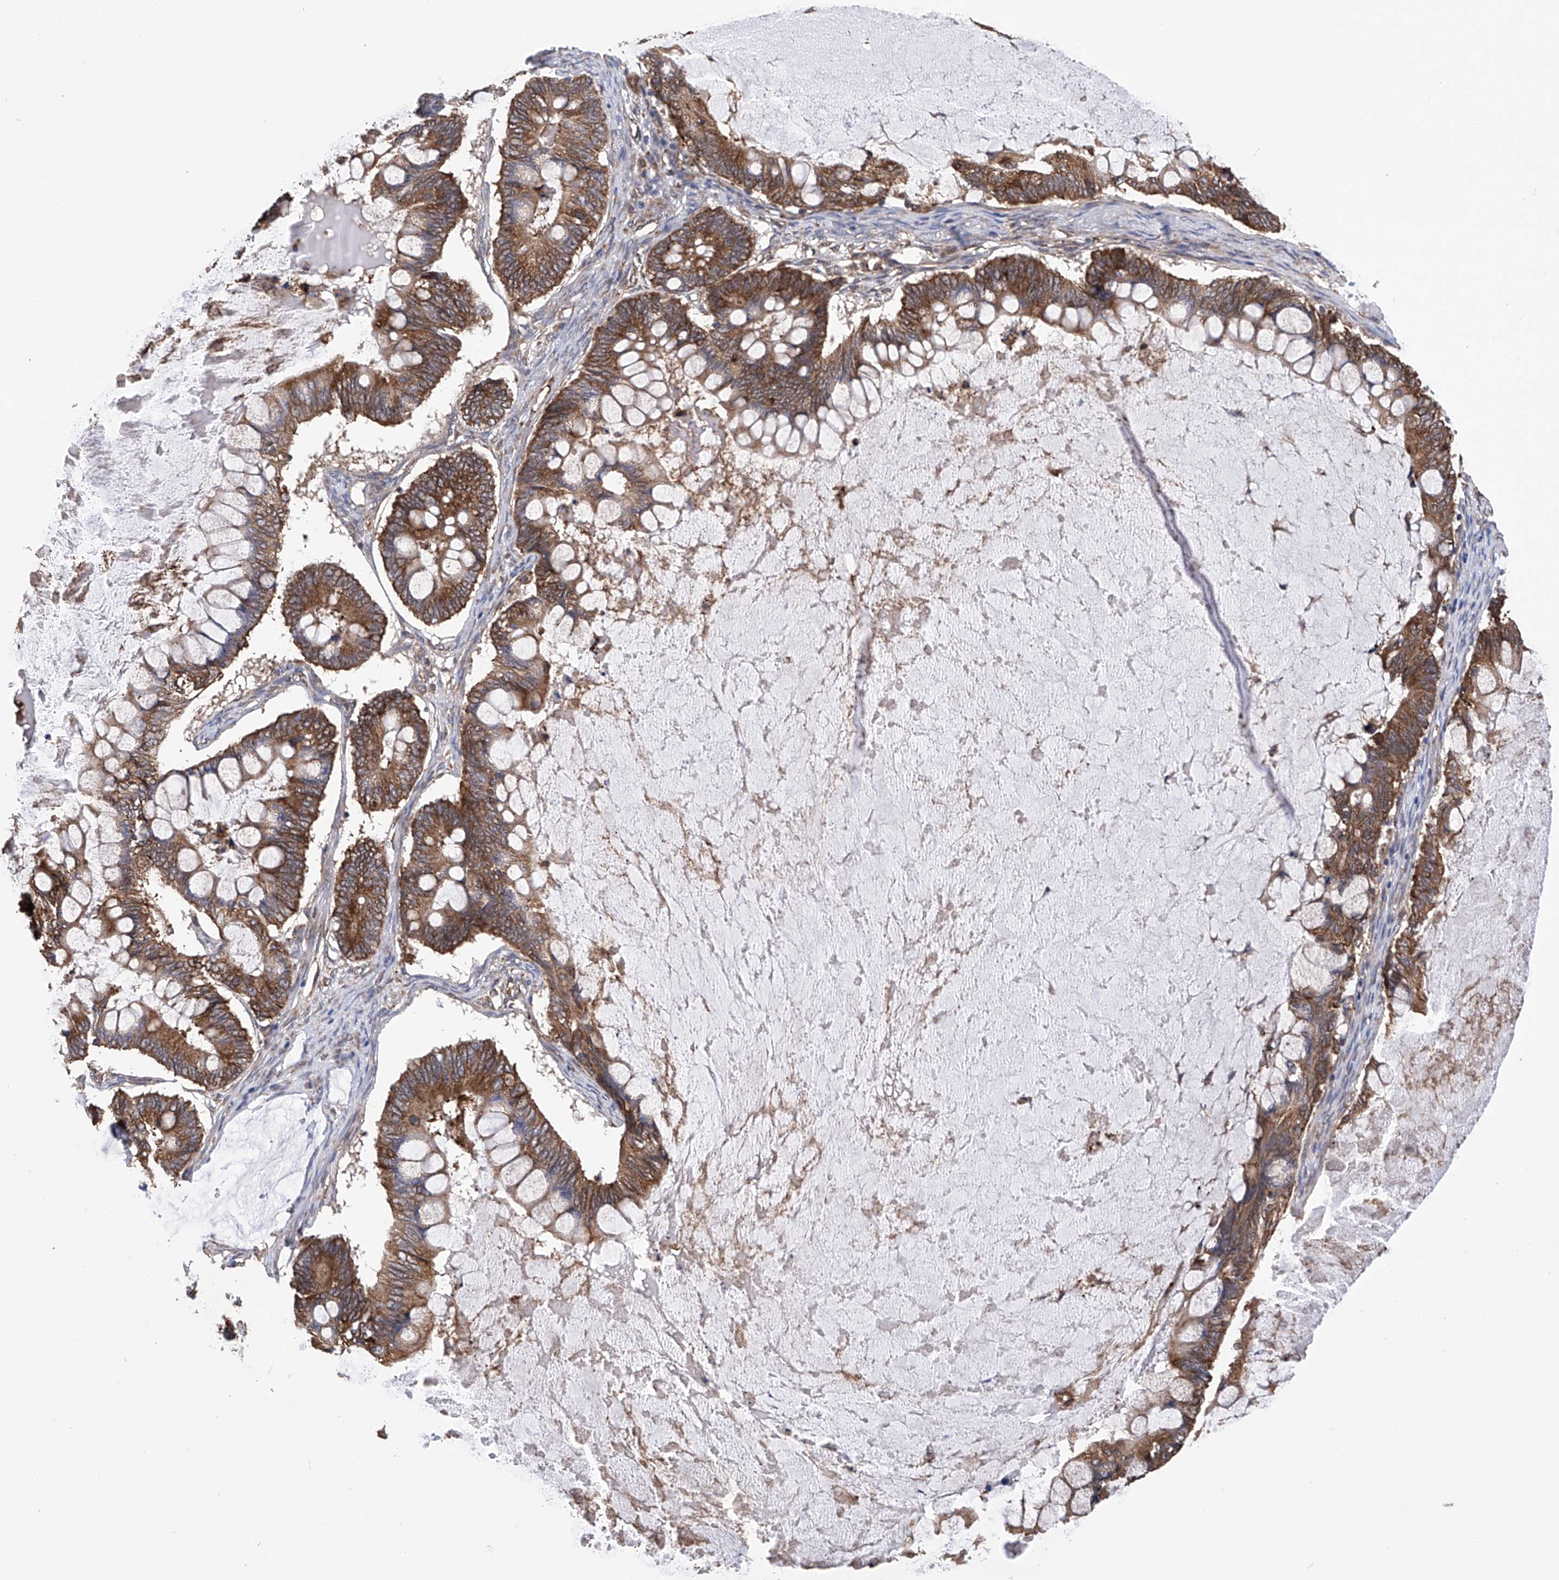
{"staining": {"intensity": "moderate", "quantity": ">75%", "location": "cytoplasmic/membranous"}, "tissue": "ovarian cancer", "cell_type": "Tumor cells", "image_type": "cancer", "snomed": [{"axis": "morphology", "description": "Cystadenocarcinoma, mucinous, NOS"}, {"axis": "topography", "description": "Ovary"}], "caption": "DAB (3,3'-diaminobenzidine) immunohistochemical staining of mucinous cystadenocarcinoma (ovarian) demonstrates moderate cytoplasmic/membranous protein expression in approximately >75% of tumor cells.", "gene": "DNAH8", "patient": {"sex": "female", "age": 61}}